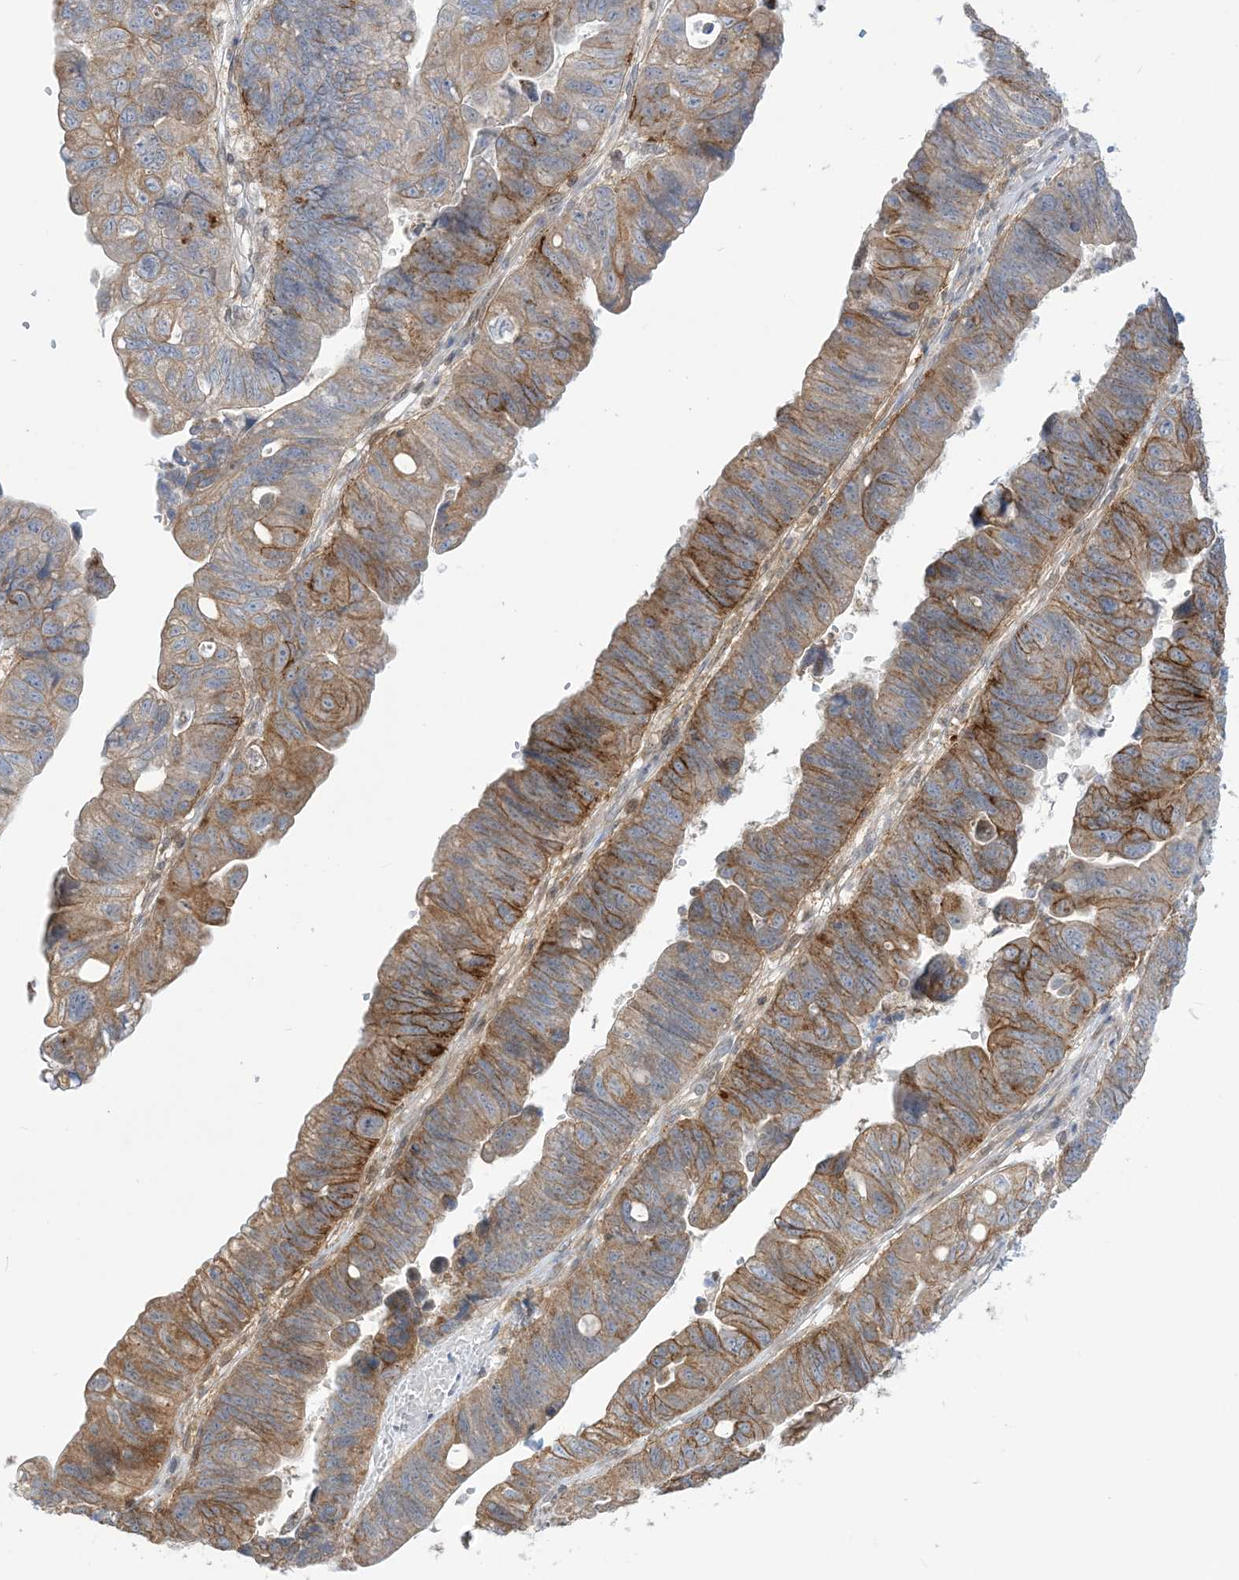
{"staining": {"intensity": "moderate", "quantity": ">75%", "location": "cytoplasmic/membranous"}, "tissue": "stomach cancer", "cell_type": "Tumor cells", "image_type": "cancer", "snomed": [{"axis": "morphology", "description": "Adenocarcinoma, NOS"}, {"axis": "topography", "description": "Stomach"}], "caption": "Immunohistochemical staining of human stomach cancer (adenocarcinoma) shows moderate cytoplasmic/membranous protein positivity in about >75% of tumor cells.", "gene": "CASP4", "patient": {"sex": "male", "age": 59}}